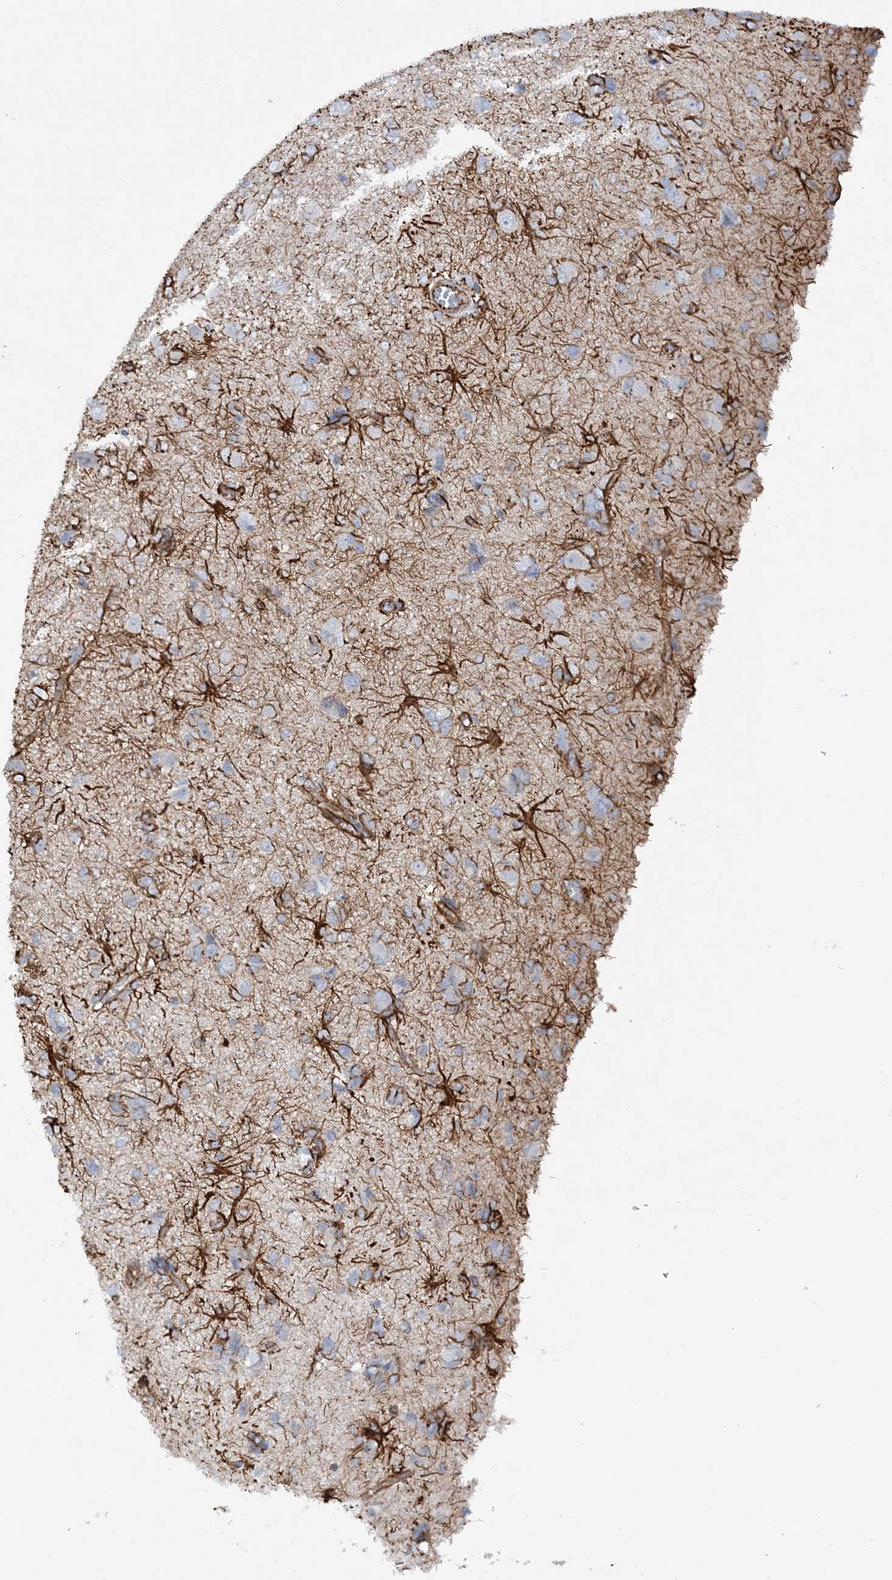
{"staining": {"intensity": "negative", "quantity": "none", "location": "none"}, "tissue": "glioma", "cell_type": "Tumor cells", "image_type": "cancer", "snomed": [{"axis": "morphology", "description": "Glioma, malignant, High grade"}, {"axis": "topography", "description": "Brain"}], "caption": "Protein analysis of malignant glioma (high-grade) demonstrates no significant expression in tumor cells.", "gene": "SCLT1", "patient": {"sex": "female", "age": 59}}